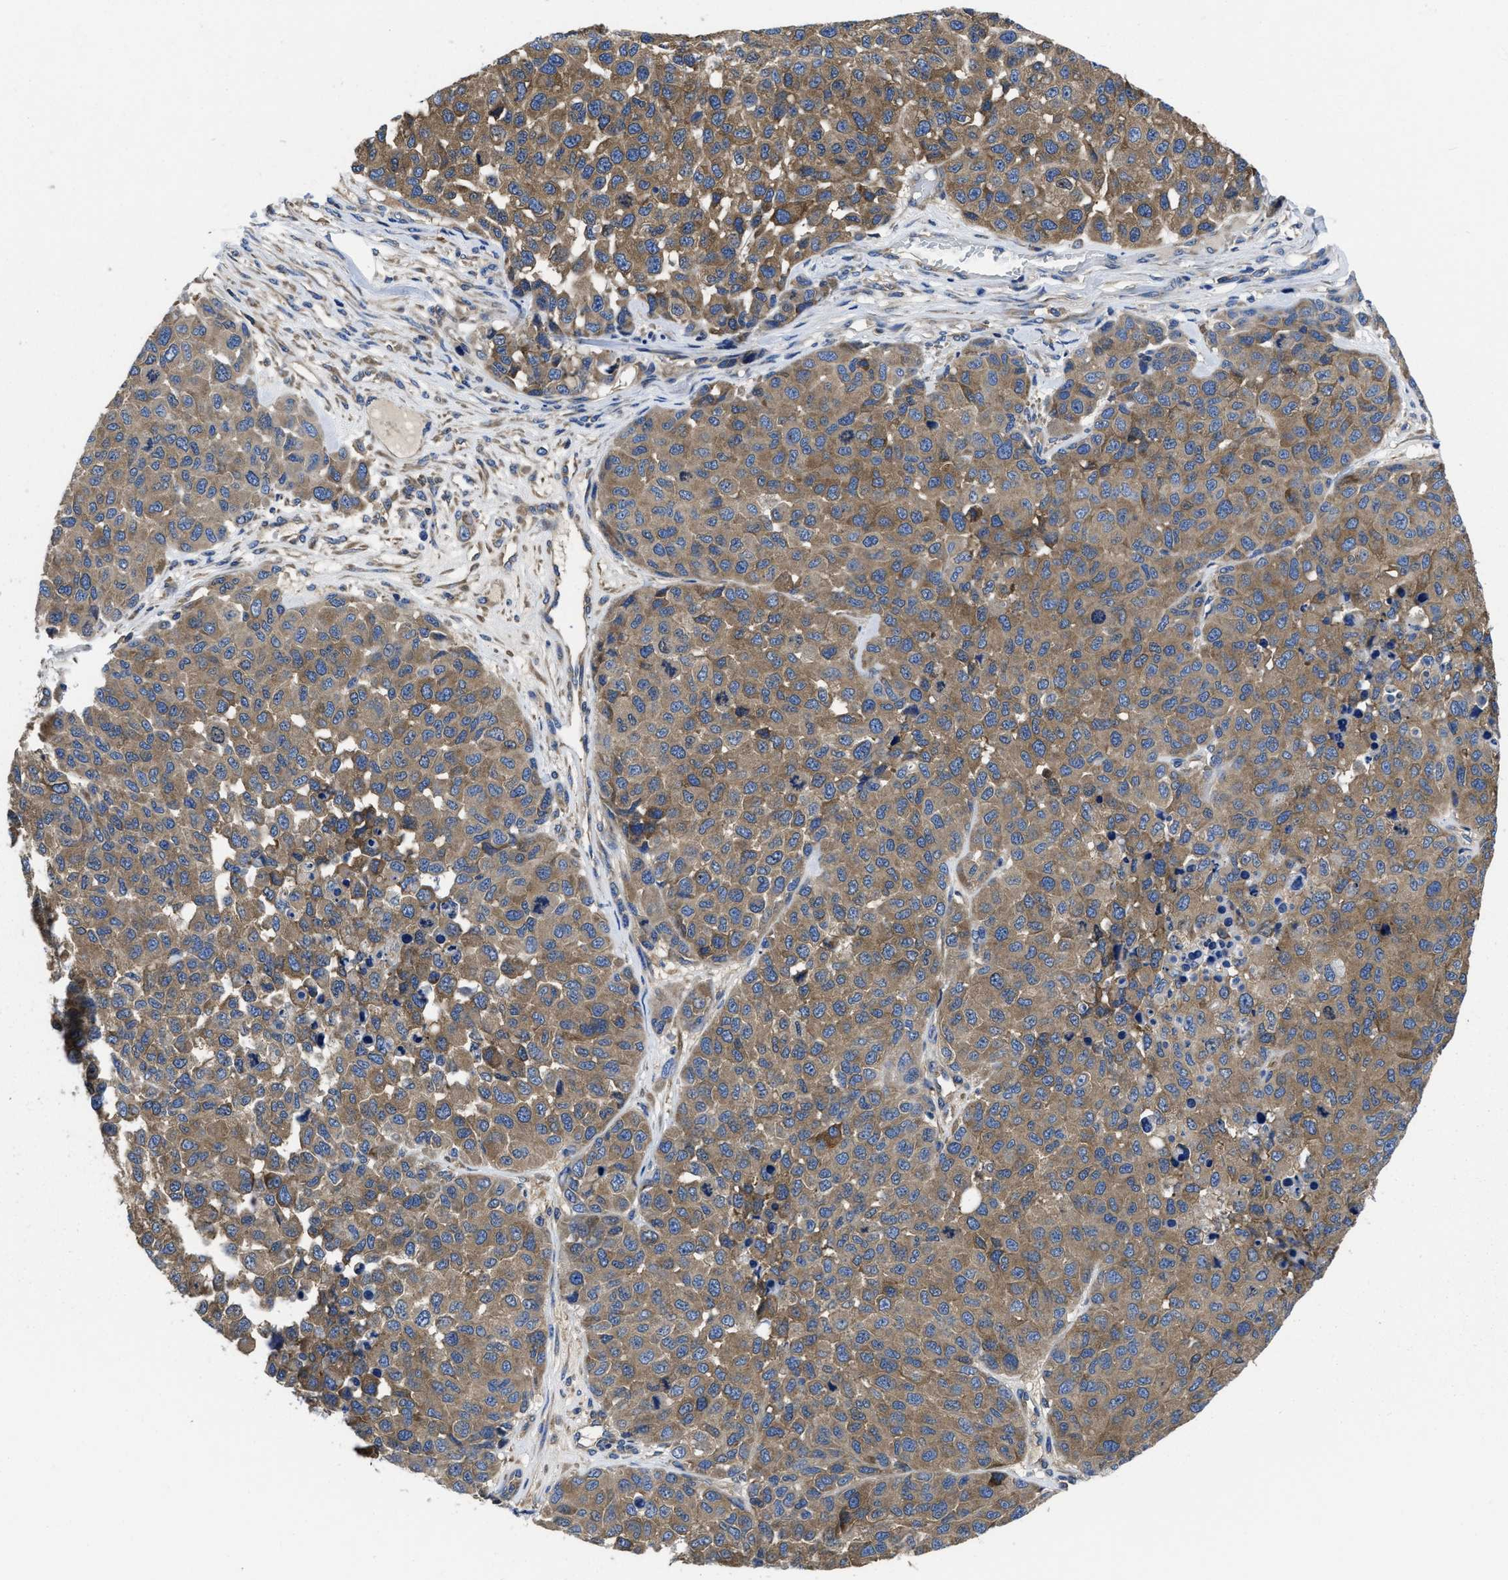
{"staining": {"intensity": "moderate", "quantity": ">75%", "location": "cytoplasmic/membranous"}, "tissue": "melanoma", "cell_type": "Tumor cells", "image_type": "cancer", "snomed": [{"axis": "morphology", "description": "Malignant melanoma, NOS"}, {"axis": "topography", "description": "Skin"}], "caption": "Immunohistochemistry histopathology image of malignant melanoma stained for a protein (brown), which demonstrates medium levels of moderate cytoplasmic/membranous staining in approximately >75% of tumor cells.", "gene": "YARS1", "patient": {"sex": "male", "age": 62}}